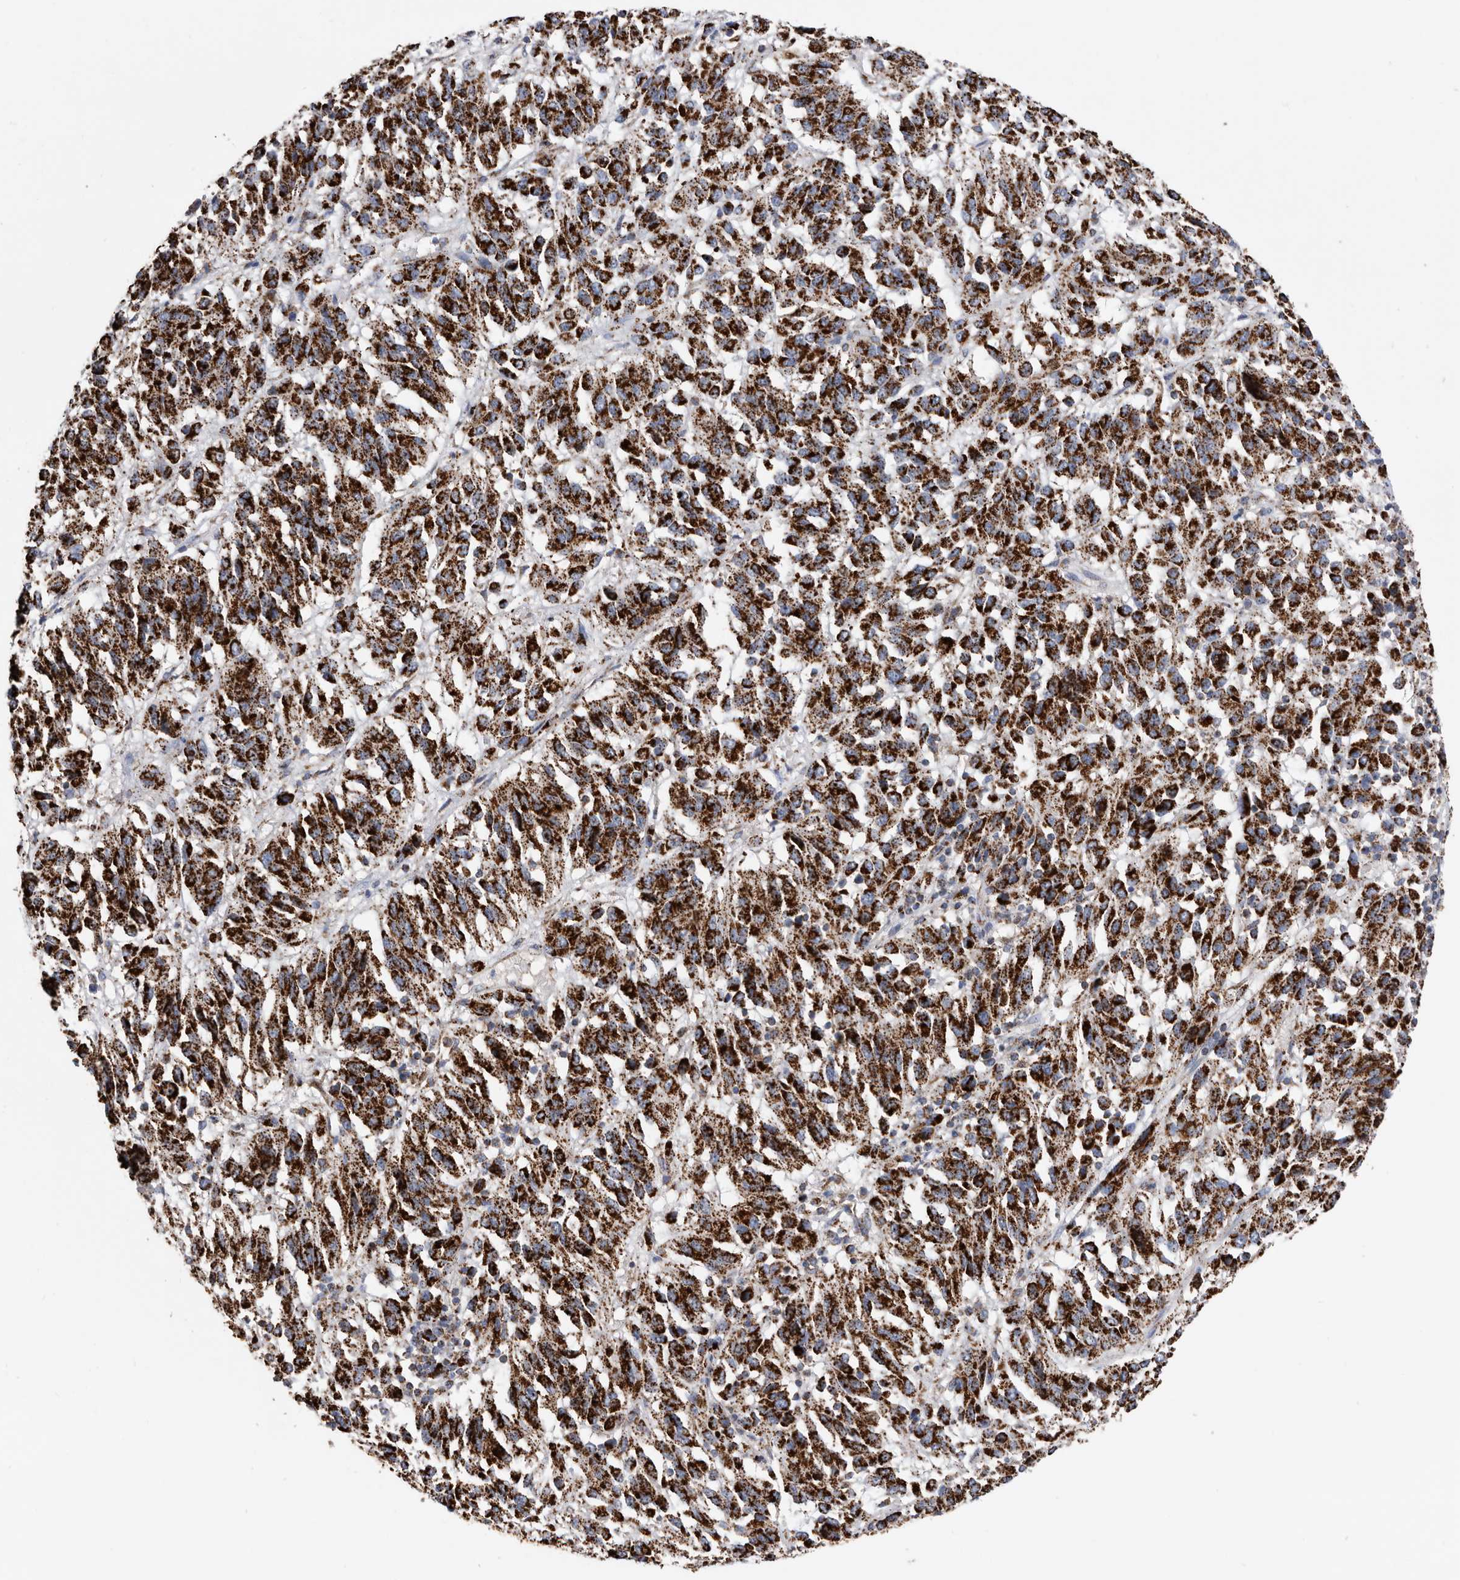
{"staining": {"intensity": "strong", "quantity": ">75%", "location": "cytoplasmic/membranous"}, "tissue": "melanoma", "cell_type": "Tumor cells", "image_type": "cancer", "snomed": [{"axis": "morphology", "description": "Malignant melanoma, Metastatic site"}, {"axis": "topography", "description": "Lung"}], "caption": "Brown immunohistochemical staining in human melanoma reveals strong cytoplasmic/membranous staining in about >75% of tumor cells. (DAB (3,3'-diaminobenzidine) IHC with brightfield microscopy, high magnification).", "gene": "WFDC1", "patient": {"sex": "male", "age": 64}}